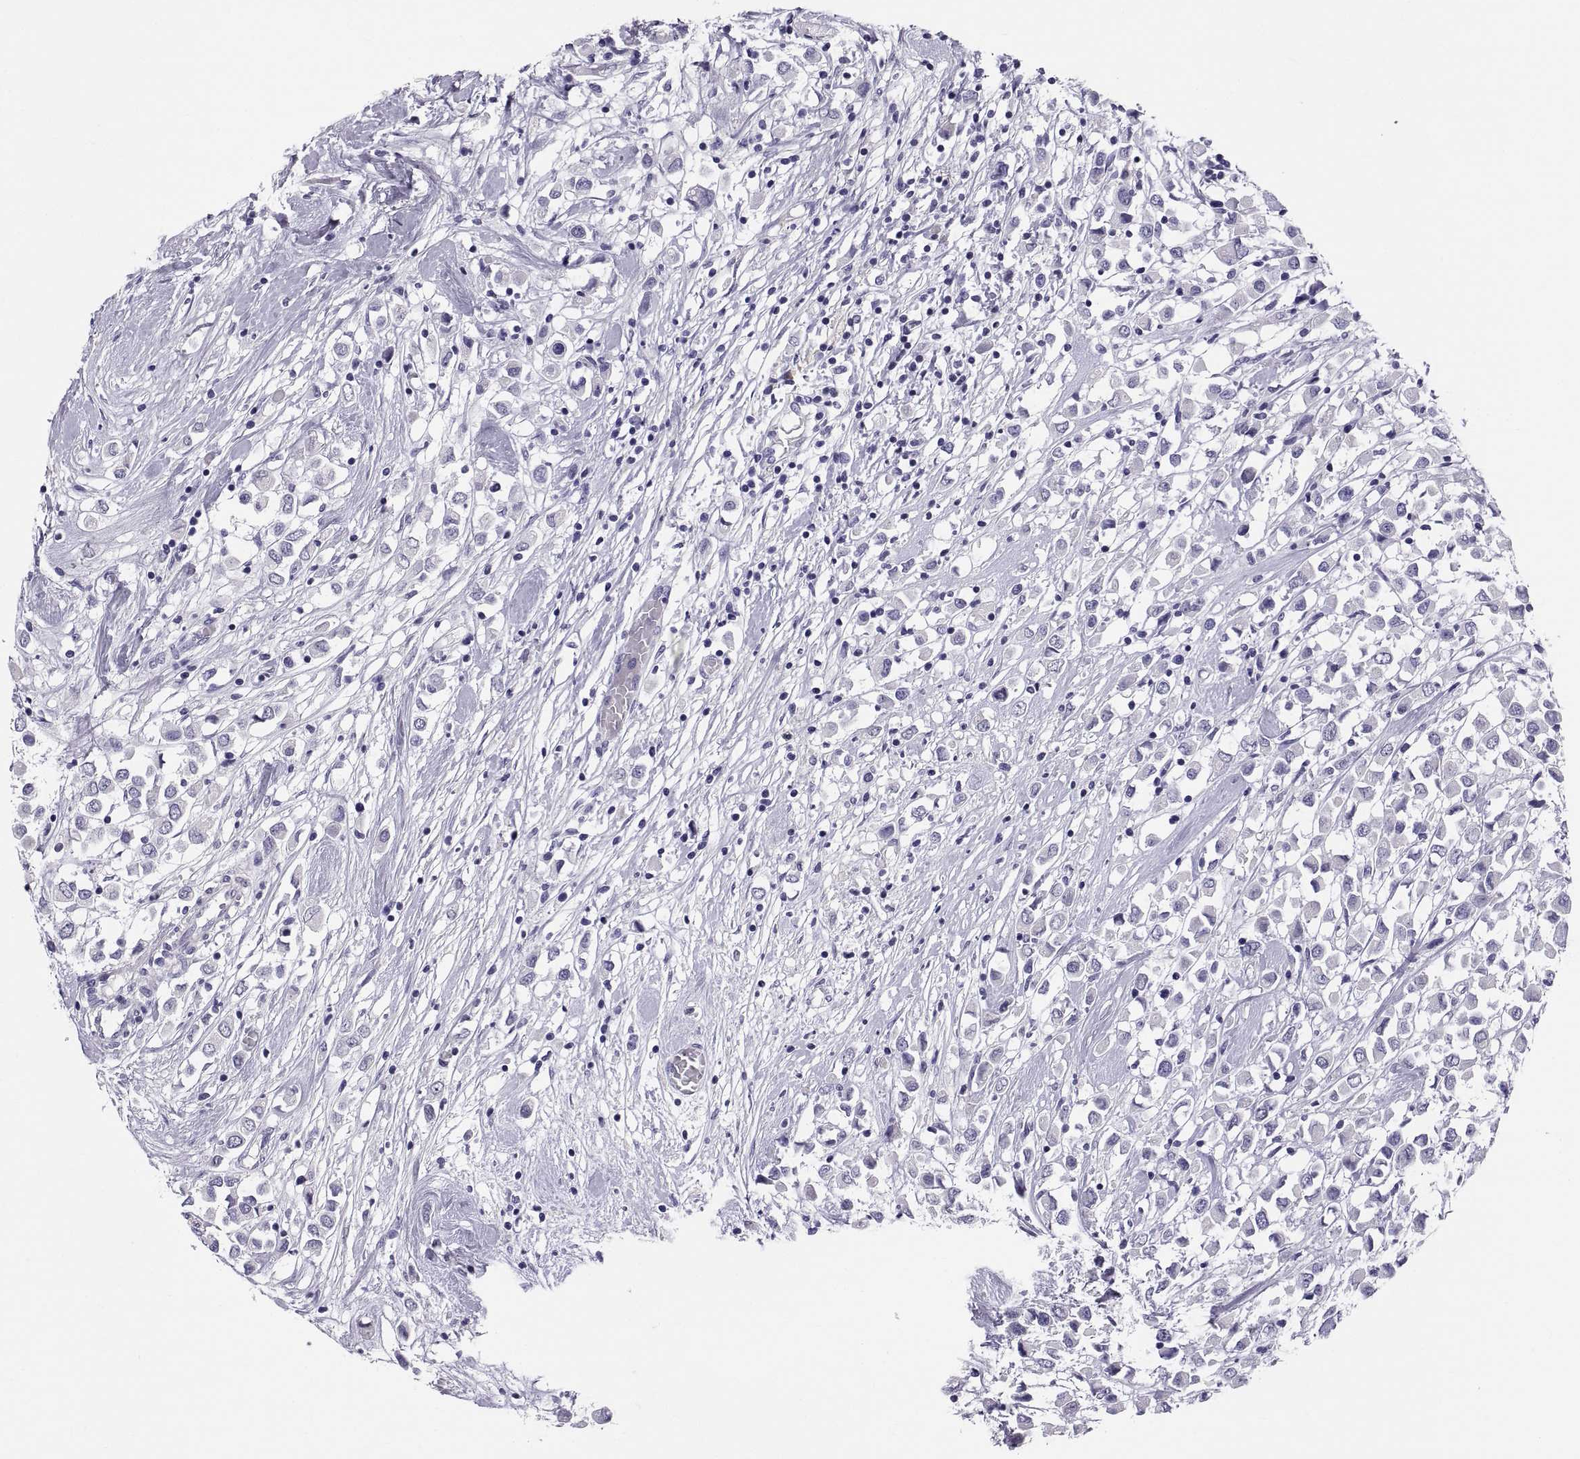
{"staining": {"intensity": "negative", "quantity": "none", "location": "none"}, "tissue": "breast cancer", "cell_type": "Tumor cells", "image_type": "cancer", "snomed": [{"axis": "morphology", "description": "Duct carcinoma"}, {"axis": "topography", "description": "Breast"}], "caption": "A histopathology image of human breast cancer is negative for staining in tumor cells.", "gene": "RNASE12", "patient": {"sex": "female", "age": 61}}